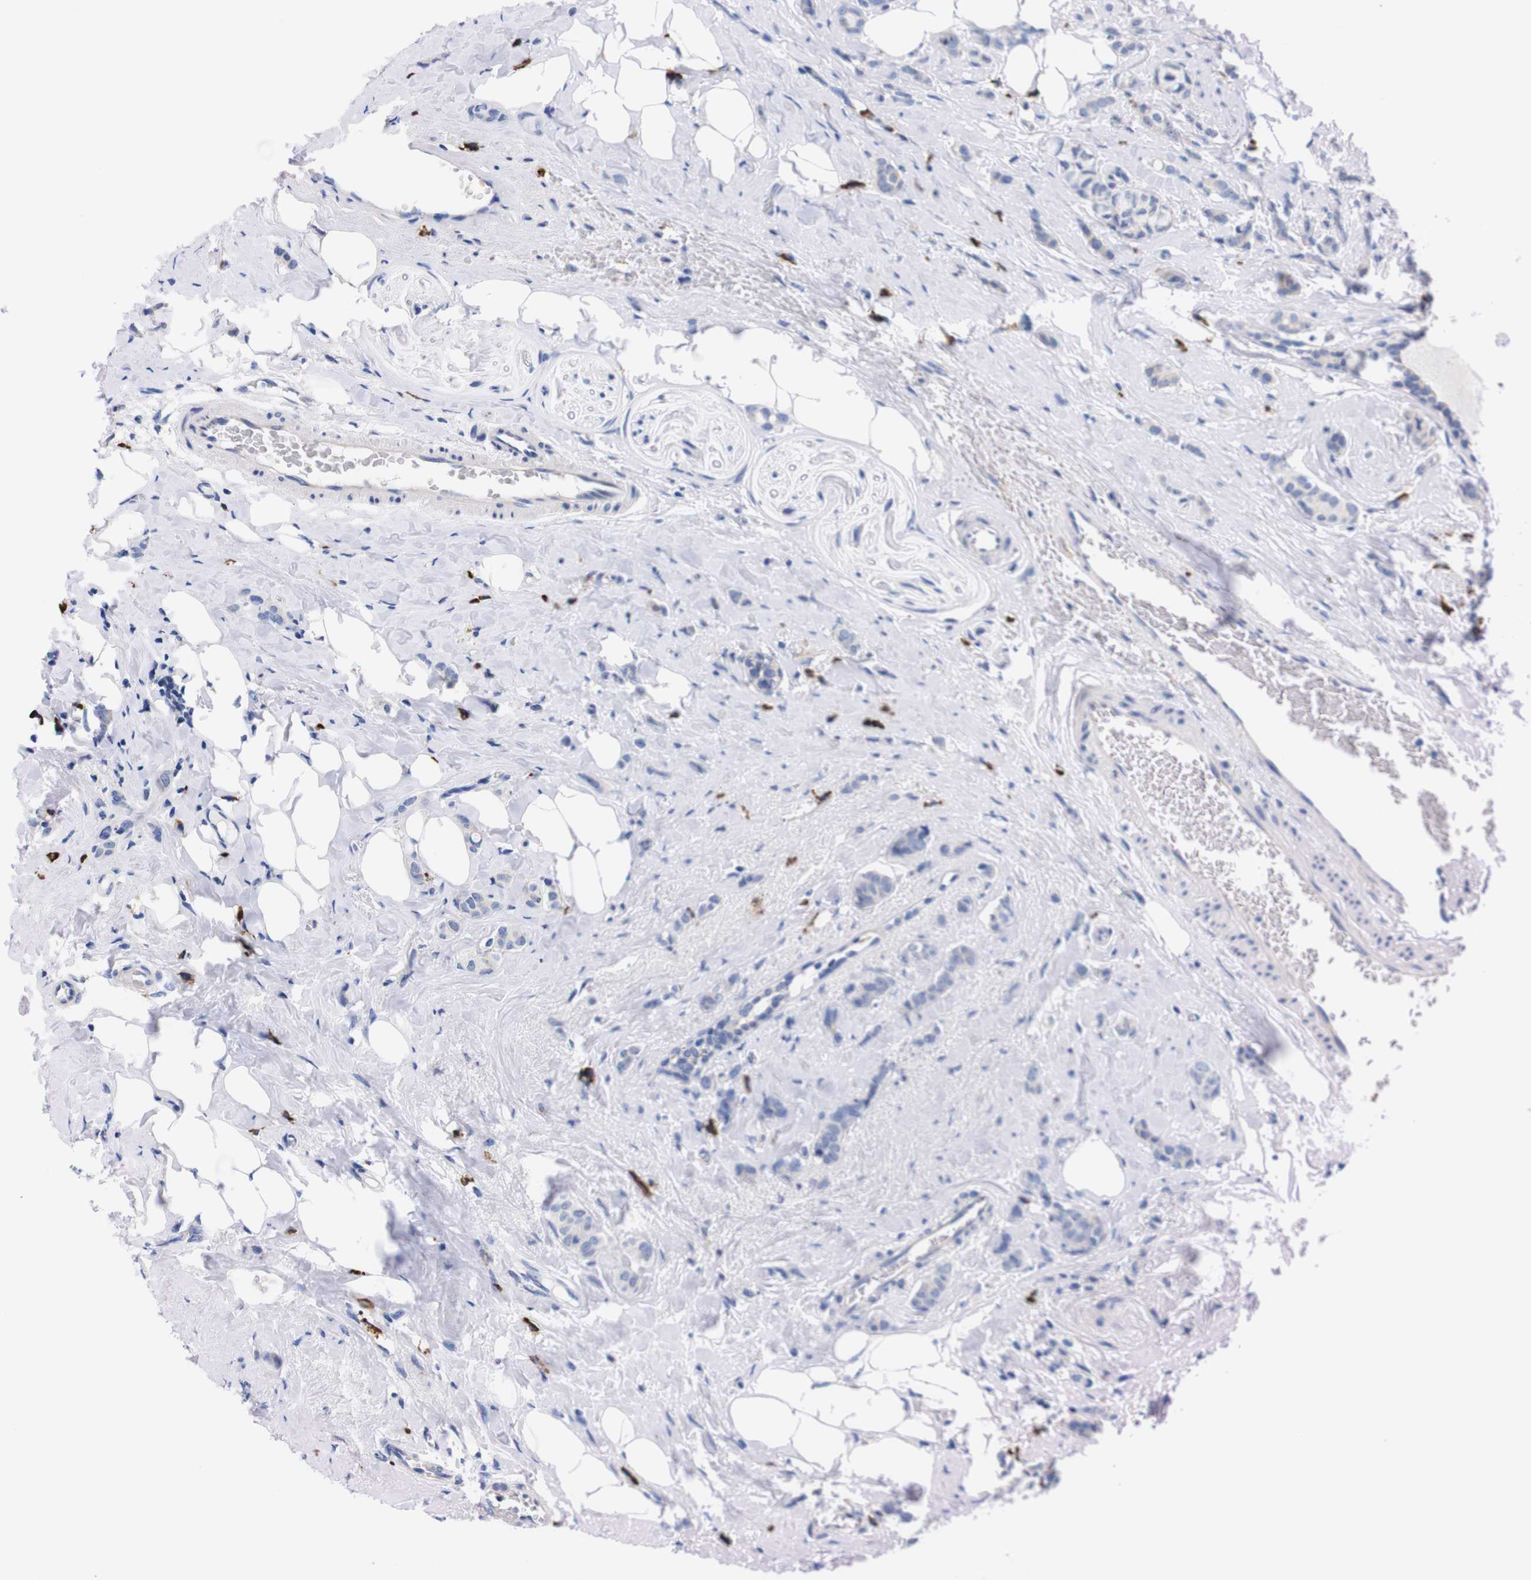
{"staining": {"intensity": "negative", "quantity": "none", "location": "none"}, "tissue": "breast cancer", "cell_type": "Tumor cells", "image_type": "cancer", "snomed": [{"axis": "morphology", "description": "Lobular carcinoma"}, {"axis": "topography", "description": "Breast"}], "caption": "The photomicrograph shows no significant staining in tumor cells of lobular carcinoma (breast).", "gene": "NEBL", "patient": {"sex": "female", "age": 60}}